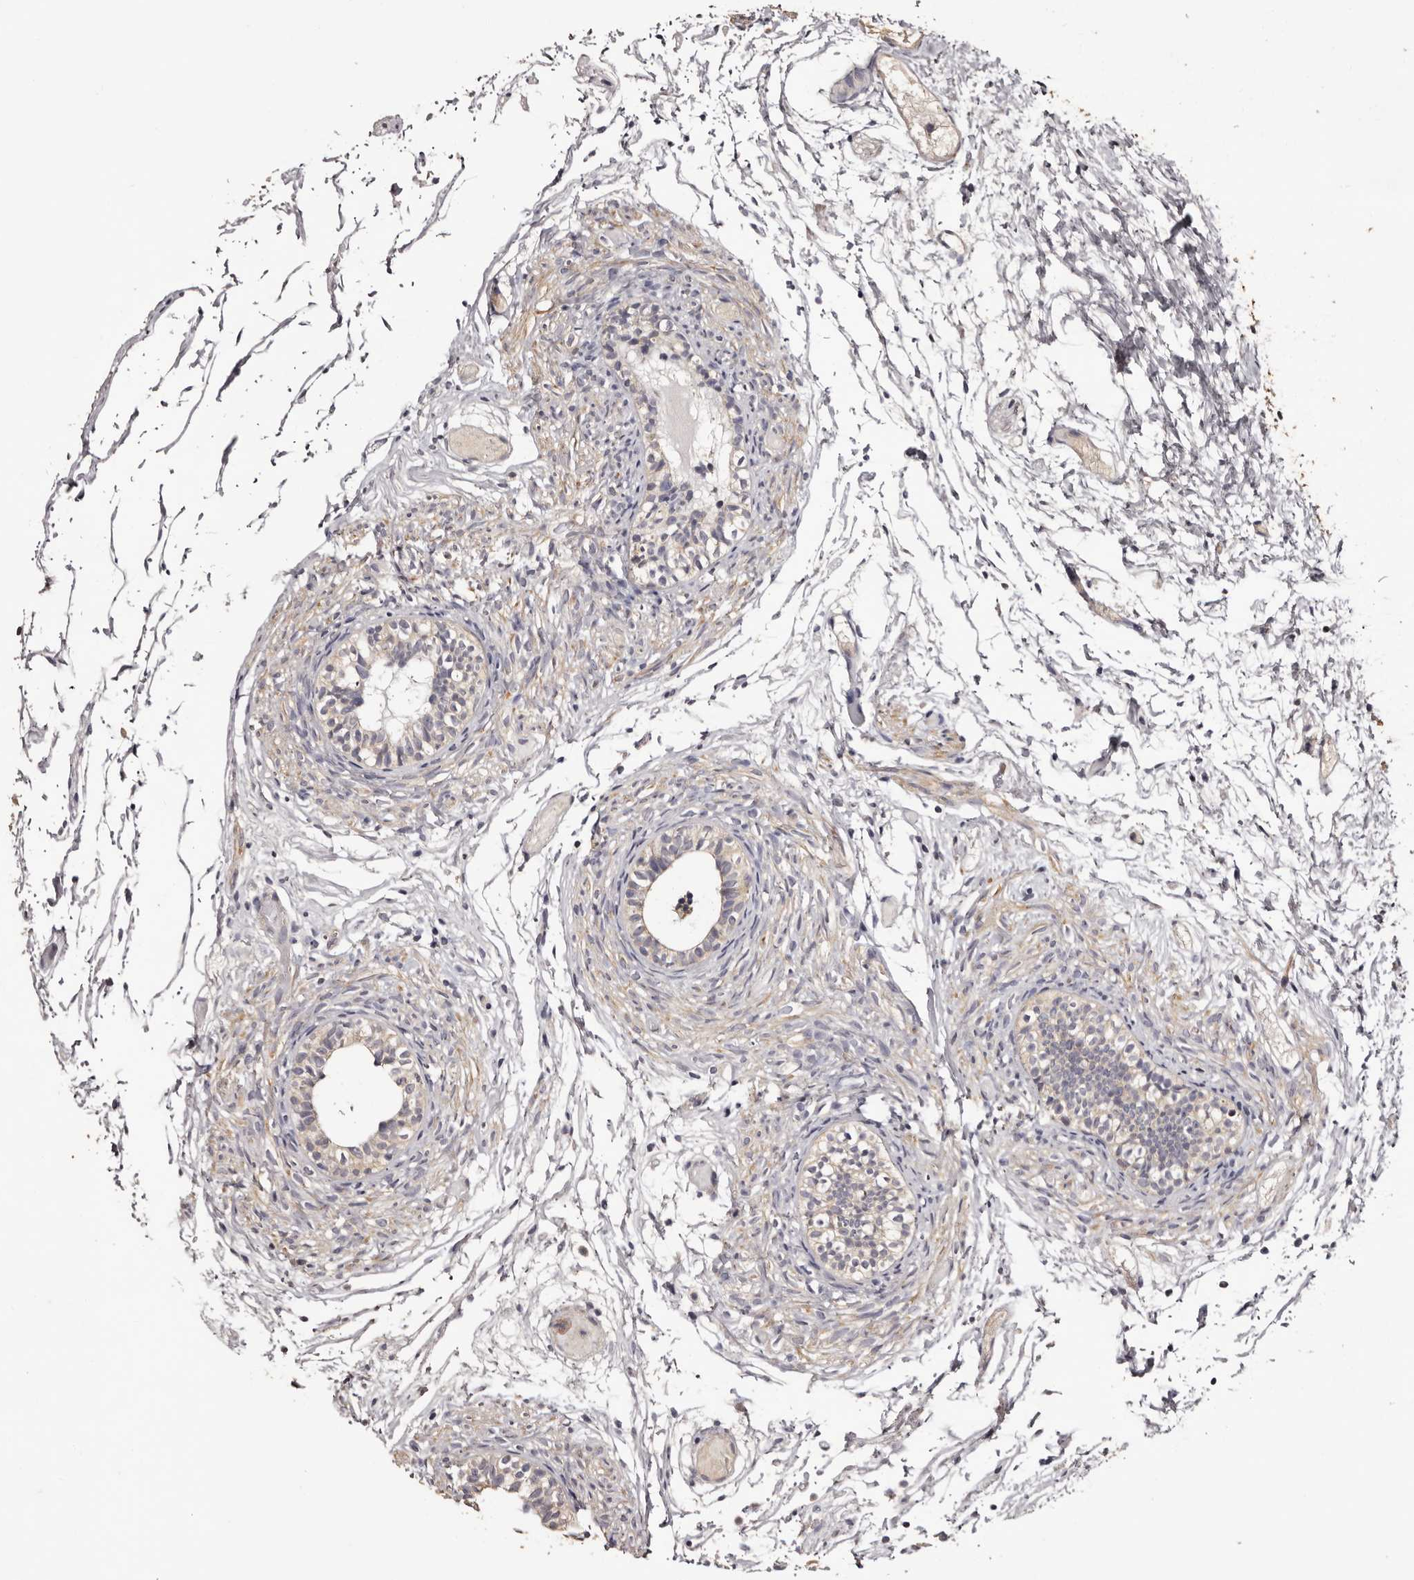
{"staining": {"intensity": "moderate", "quantity": "25%-75%", "location": "cytoplasmic/membranous"}, "tissue": "epididymis", "cell_type": "Glandular cells", "image_type": "normal", "snomed": [{"axis": "morphology", "description": "Normal tissue, NOS"}, {"axis": "topography", "description": "Epididymis"}], "caption": "Epididymis stained with DAB immunohistochemistry (IHC) shows medium levels of moderate cytoplasmic/membranous positivity in approximately 25%-75% of glandular cells. (Brightfield microscopy of DAB IHC at high magnification).", "gene": "ETNK1", "patient": {"sex": "male", "age": 5}}